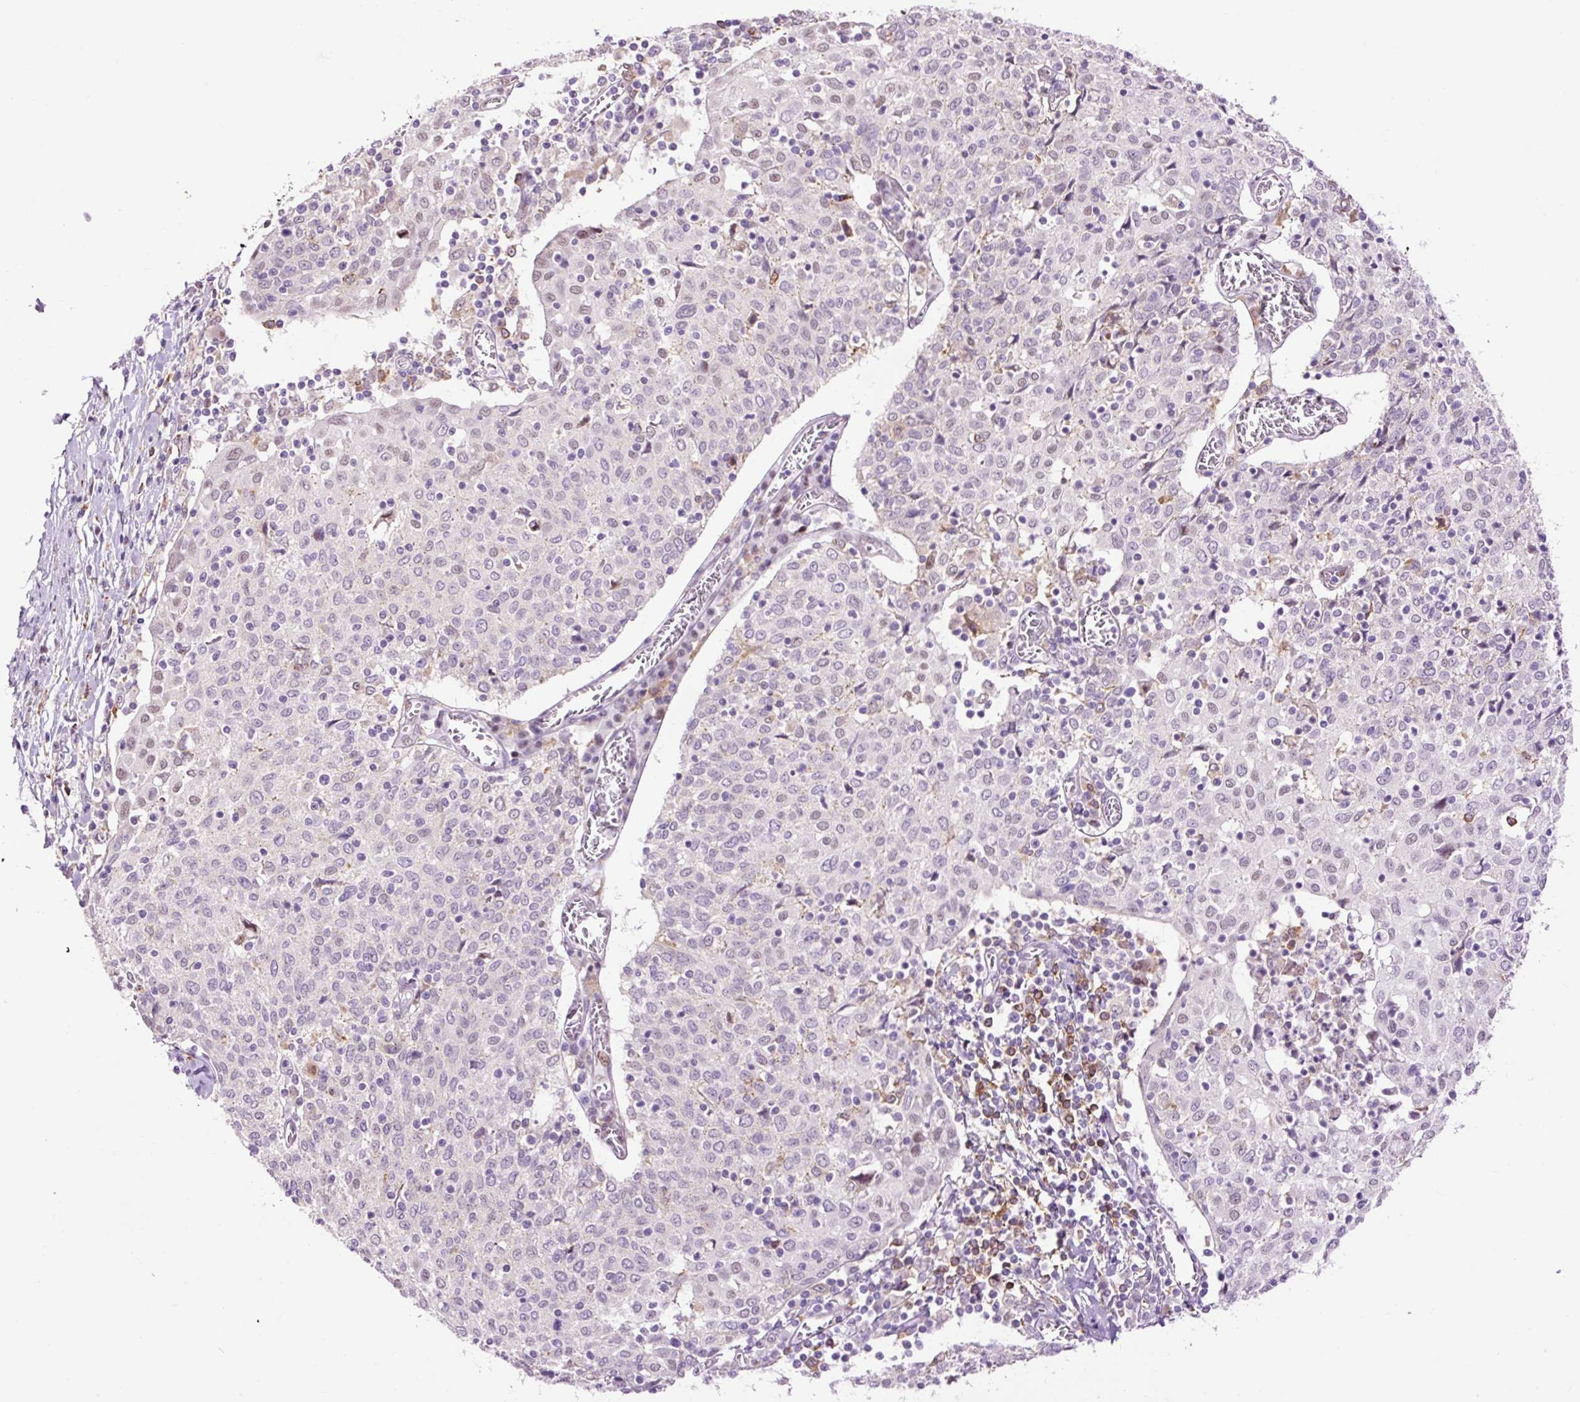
{"staining": {"intensity": "weak", "quantity": "<25%", "location": "nuclear"}, "tissue": "cervical cancer", "cell_type": "Tumor cells", "image_type": "cancer", "snomed": [{"axis": "morphology", "description": "Squamous cell carcinoma, NOS"}, {"axis": "topography", "description": "Cervix"}], "caption": "Human cervical cancer stained for a protein using immunohistochemistry reveals no staining in tumor cells.", "gene": "LY86", "patient": {"sex": "female", "age": 52}}